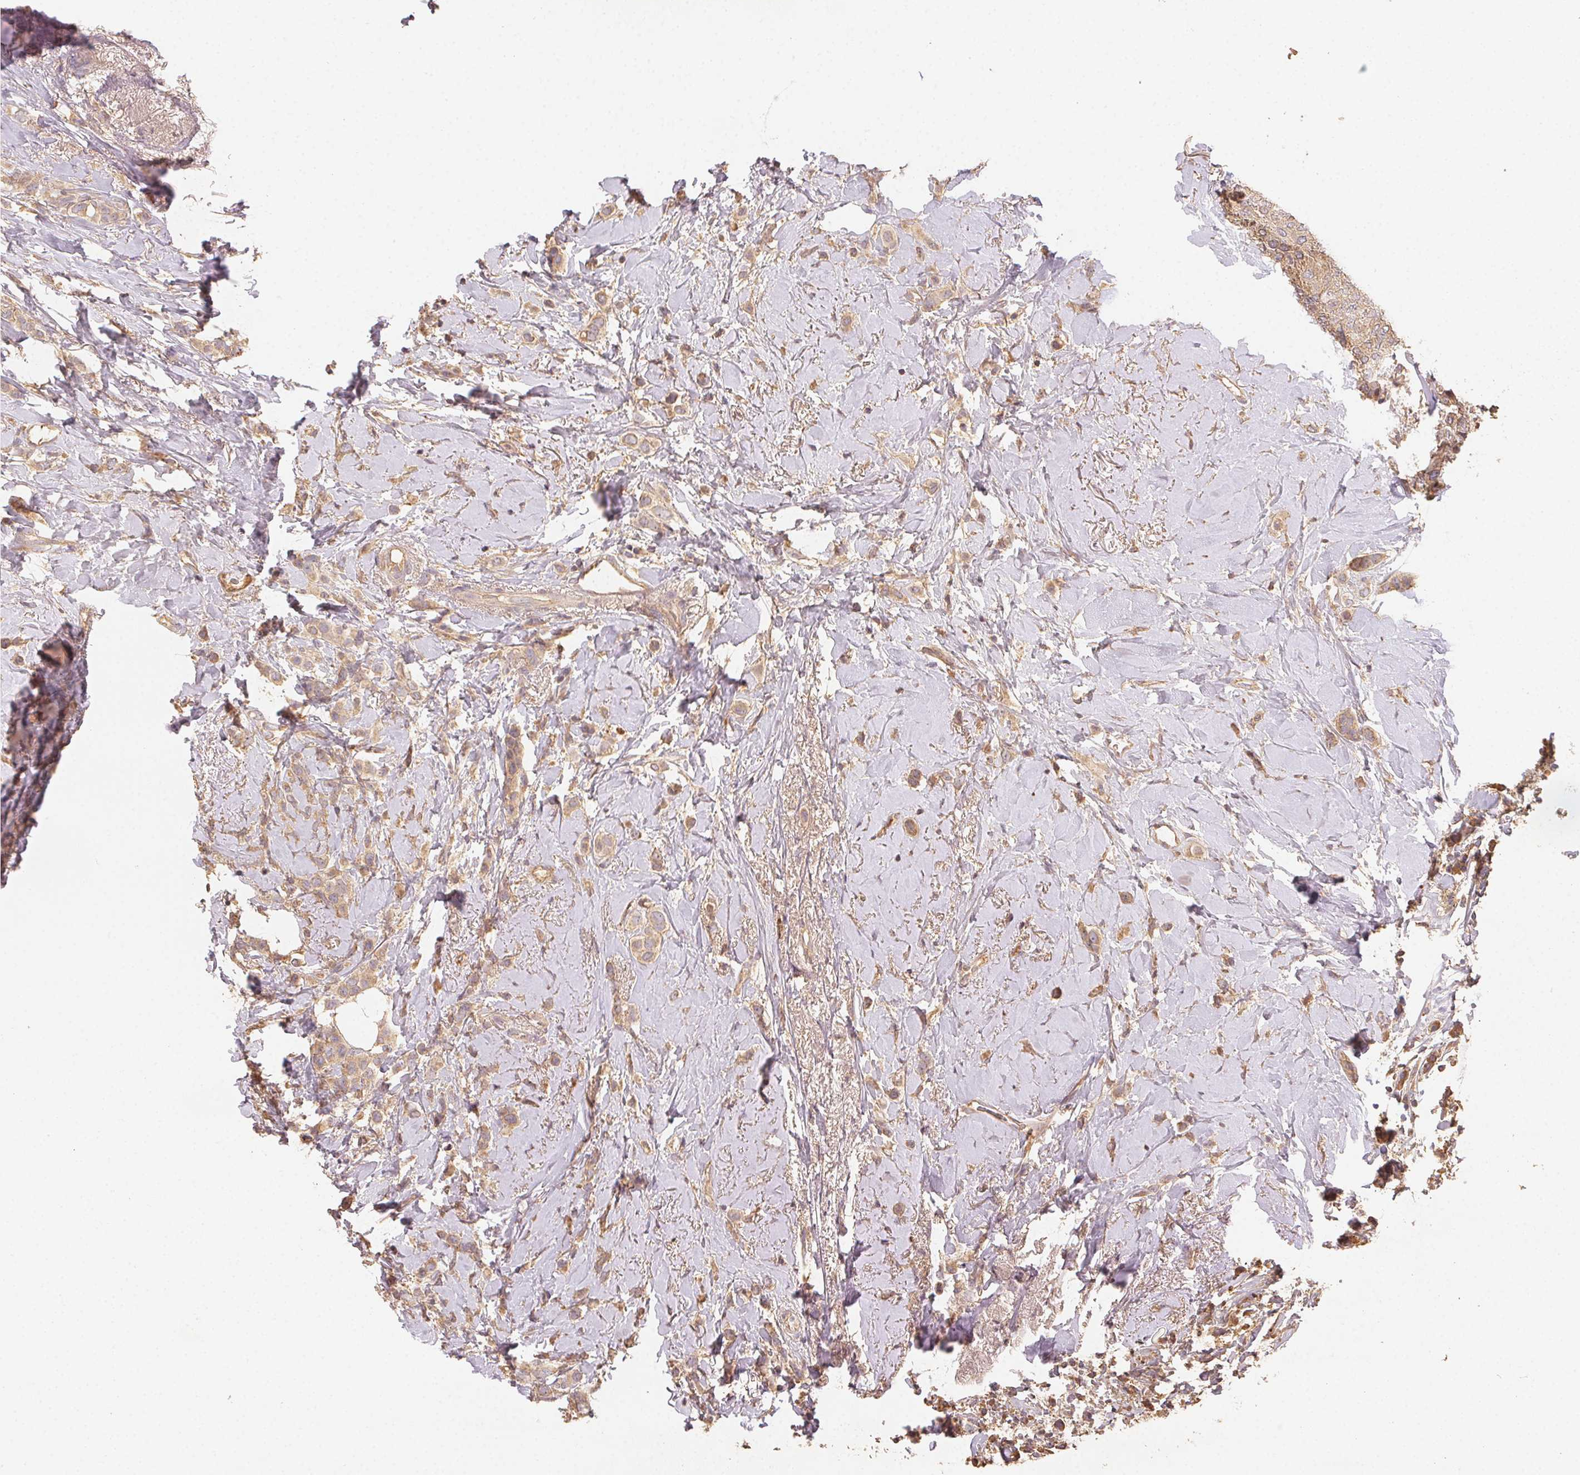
{"staining": {"intensity": "weak", "quantity": ">75%", "location": "cytoplasmic/membranous"}, "tissue": "breast cancer", "cell_type": "Tumor cells", "image_type": "cancer", "snomed": [{"axis": "morphology", "description": "Lobular carcinoma"}, {"axis": "topography", "description": "Breast"}], "caption": "Breast cancer was stained to show a protein in brown. There is low levels of weak cytoplasmic/membranous expression in approximately >75% of tumor cells. (DAB (3,3'-diaminobenzidine) IHC with brightfield microscopy, high magnification).", "gene": "RALA", "patient": {"sex": "female", "age": 66}}